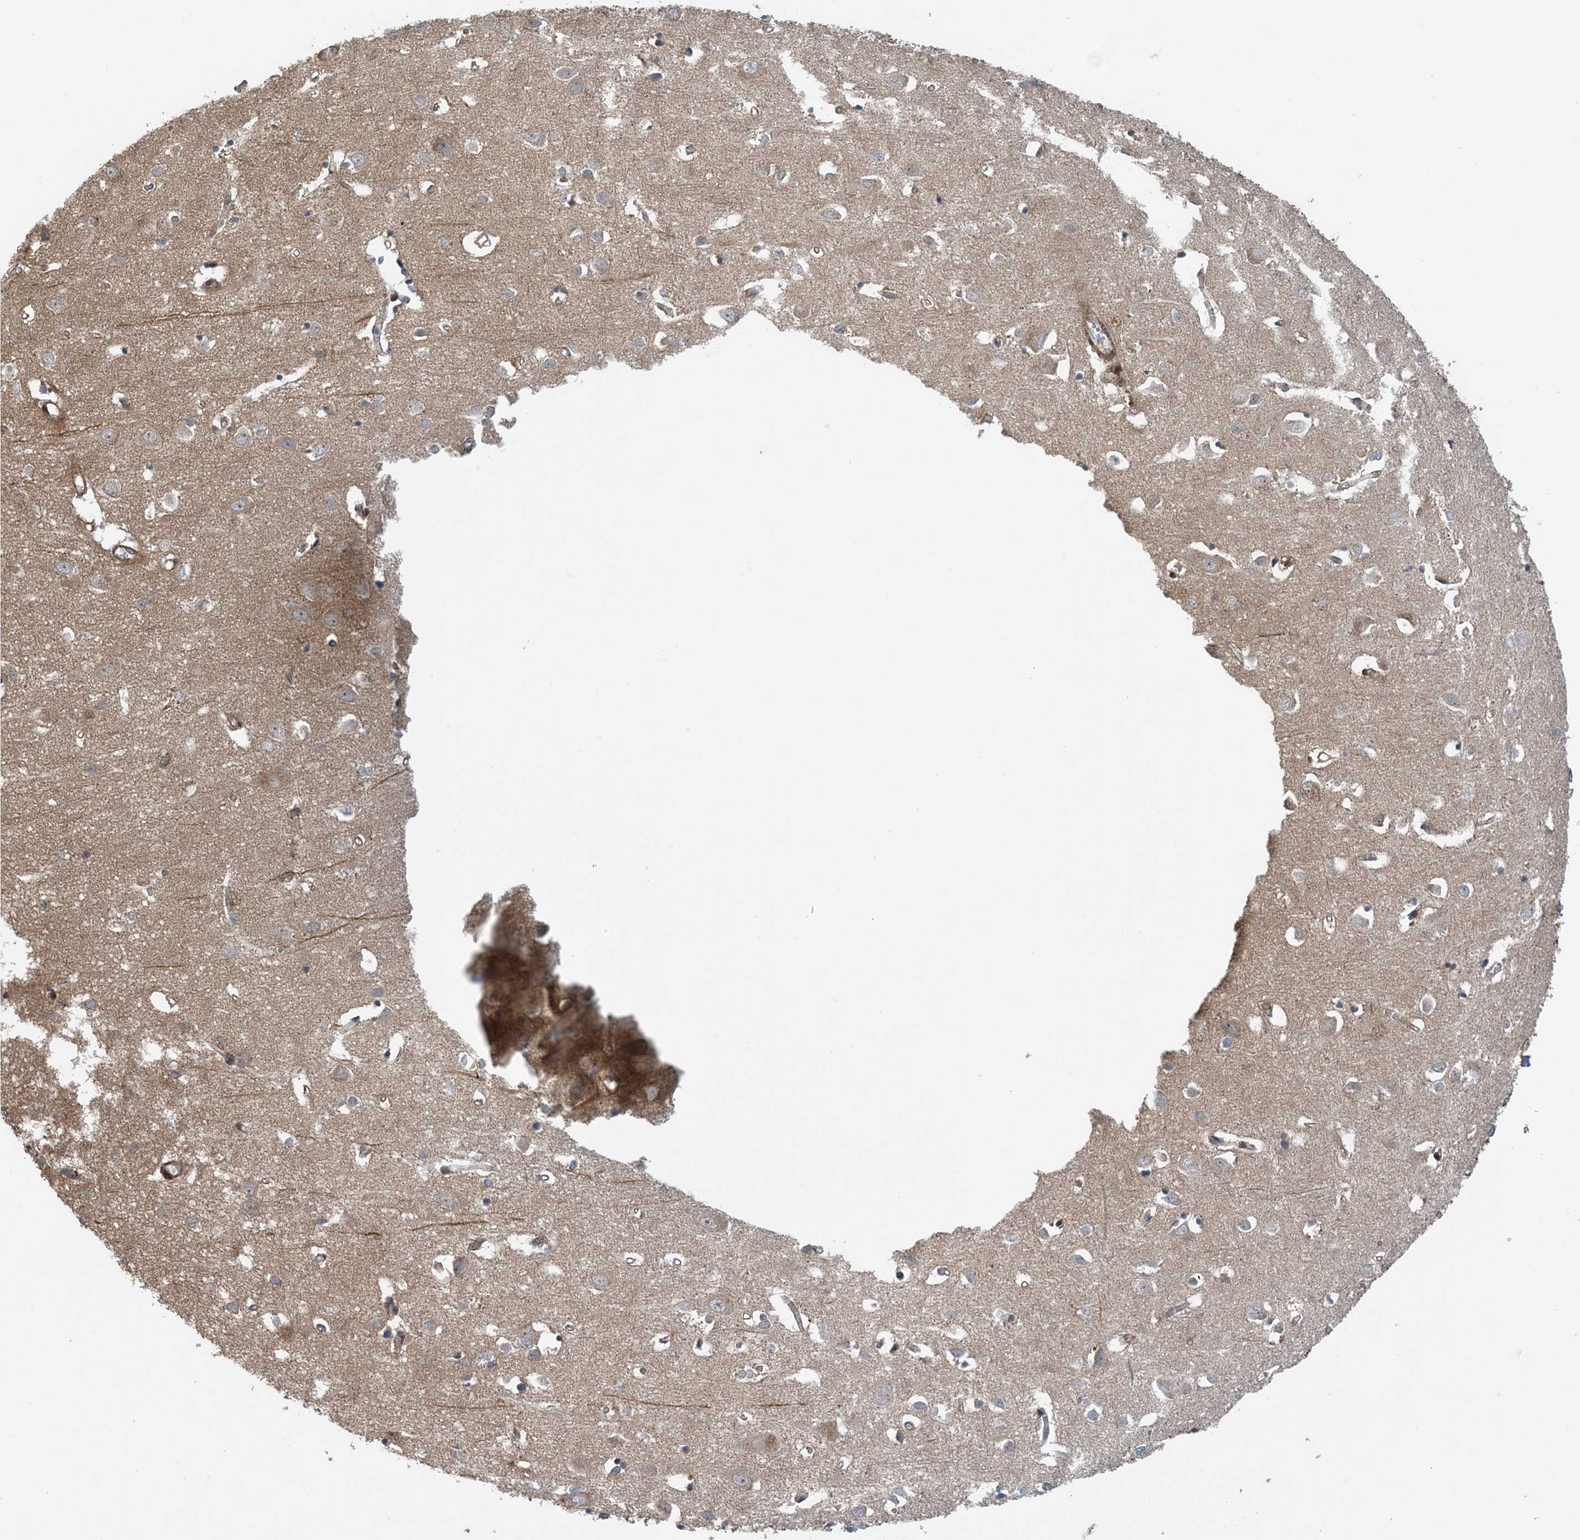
{"staining": {"intensity": "strong", "quantity": "25%-75%", "location": "cytoplasmic/membranous"}, "tissue": "cerebral cortex", "cell_type": "Endothelial cells", "image_type": "normal", "snomed": [{"axis": "morphology", "description": "Normal tissue, NOS"}, {"axis": "topography", "description": "Cerebral cortex"}], "caption": "This is a micrograph of immunohistochemistry (IHC) staining of unremarkable cerebral cortex, which shows strong positivity in the cytoplasmic/membranous of endothelial cells.", "gene": "HEMK1", "patient": {"sex": "female", "age": 64}}